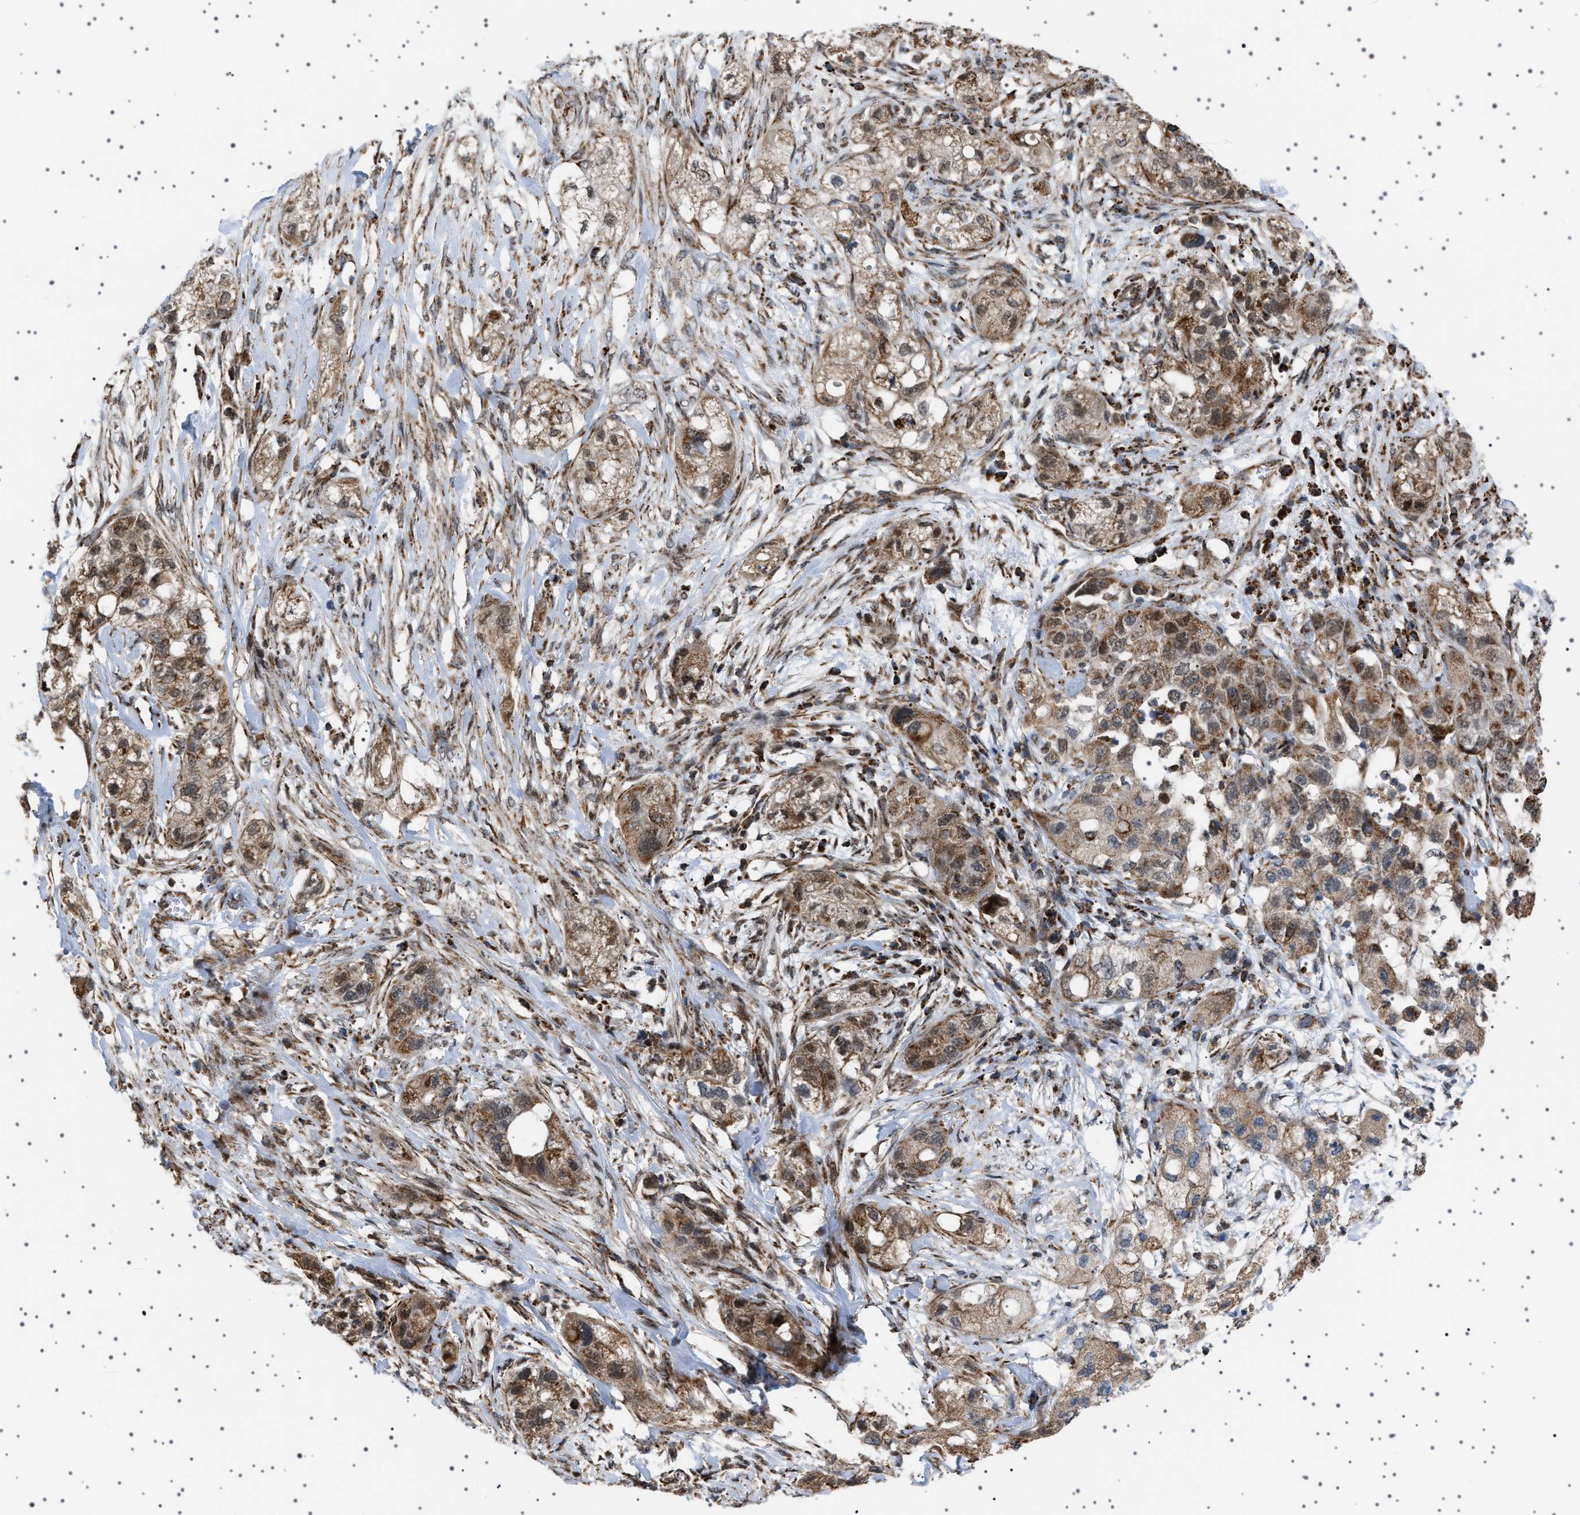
{"staining": {"intensity": "moderate", "quantity": ">75%", "location": "cytoplasmic/membranous,nuclear"}, "tissue": "pancreatic cancer", "cell_type": "Tumor cells", "image_type": "cancer", "snomed": [{"axis": "morphology", "description": "Adenocarcinoma, NOS"}, {"axis": "topography", "description": "Pancreas"}], "caption": "Immunohistochemical staining of human pancreatic cancer (adenocarcinoma) shows moderate cytoplasmic/membranous and nuclear protein expression in about >75% of tumor cells.", "gene": "MELK", "patient": {"sex": "female", "age": 78}}